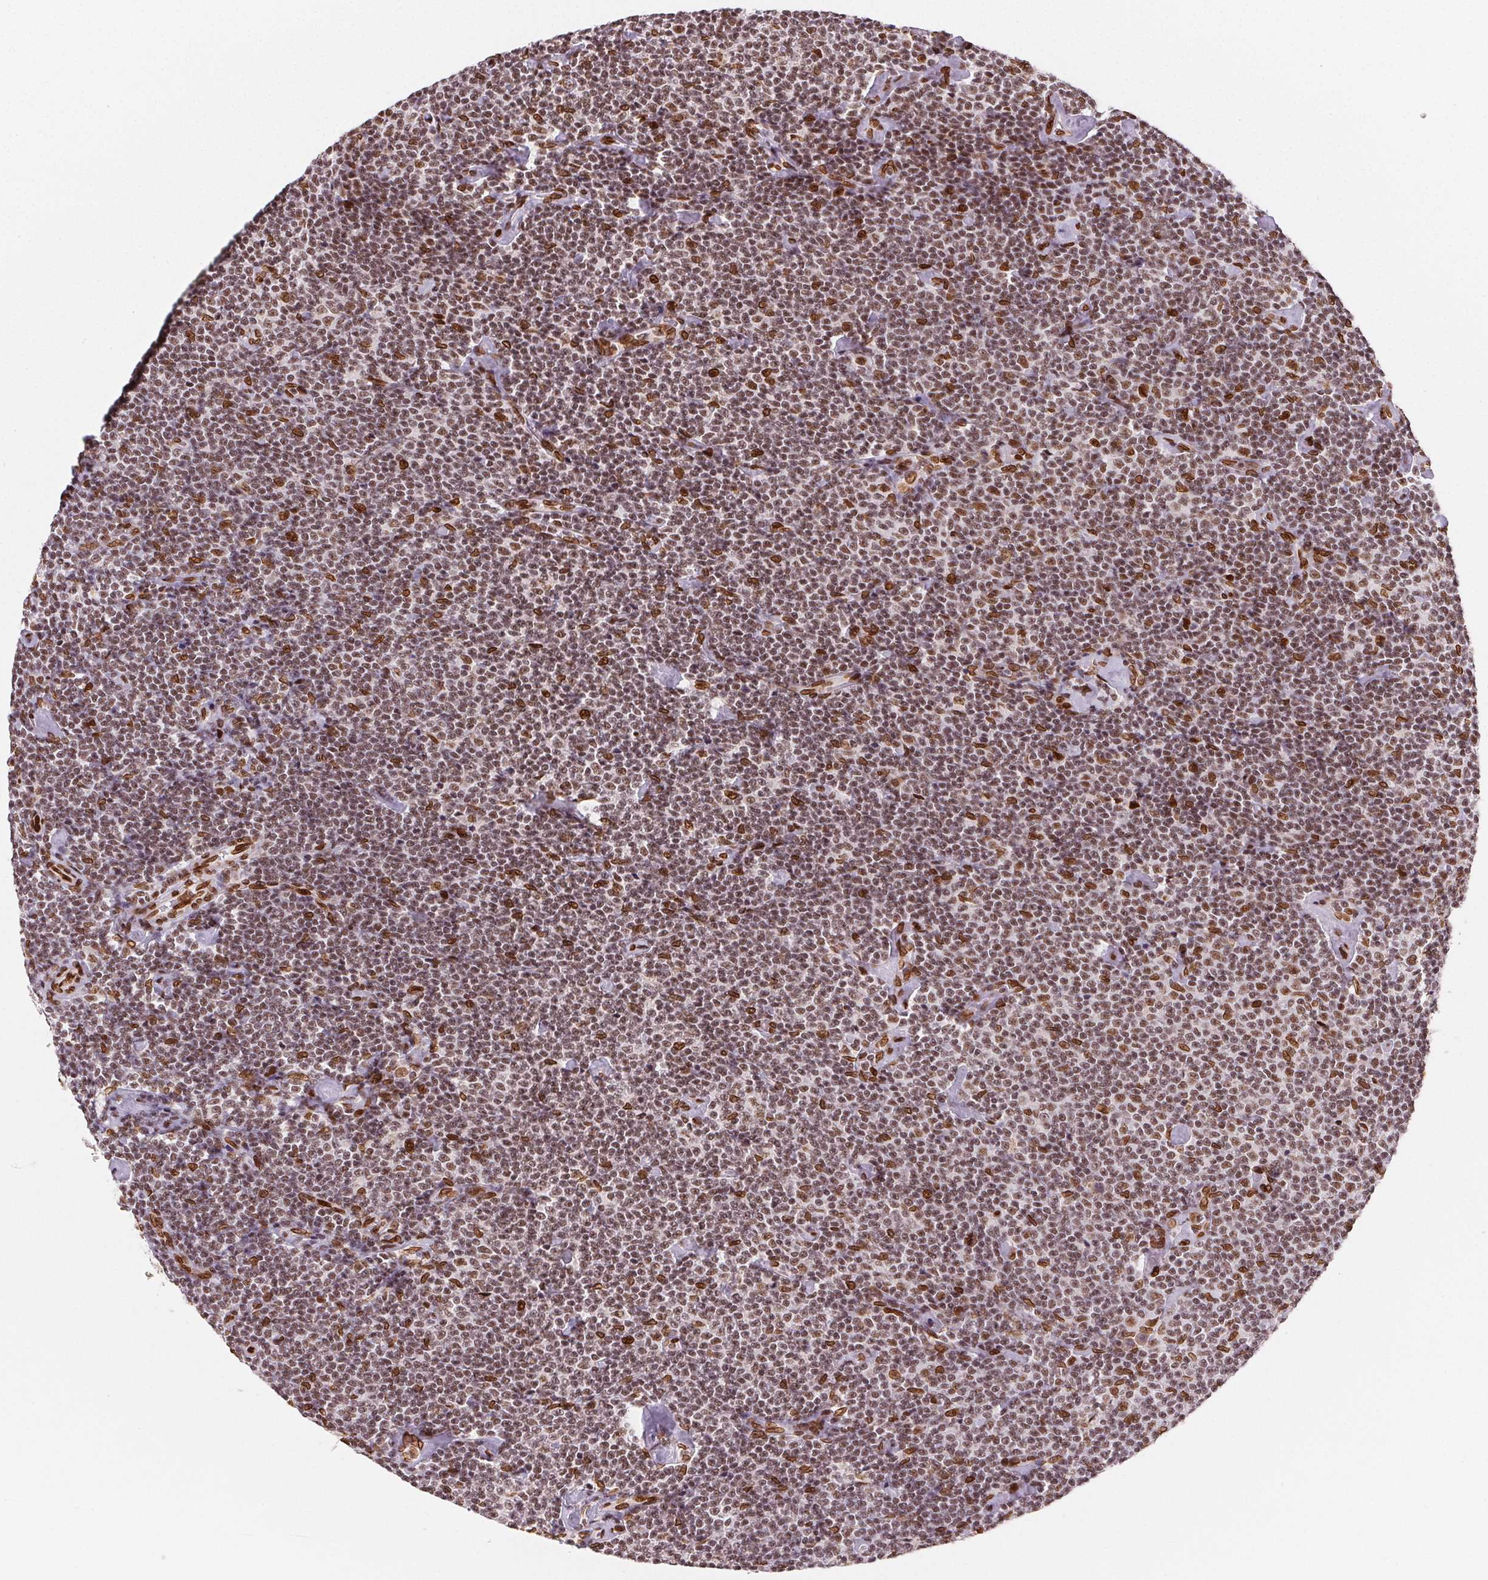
{"staining": {"intensity": "weak", "quantity": "25%-75%", "location": "nuclear"}, "tissue": "lymphoma", "cell_type": "Tumor cells", "image_type": "cancer", "snomed": [{"axis": "morphology", "description": "Malignant lymphoma, non-Hodgkin's type, Low grade"}, {"axis": "topography", "description": "Lymph node"}], "caption": "Low-grade malignant lymphoma, non-Hodgkin's type stained with DAB immunohistochemistry (IHC) shows low levels of weak nuclear positivity in approximately 25%-75% of tumor cells. Nuclei are stained in blue.", "gene": "SAP30BP", "patient": {"sex": "male", "age": 81}}